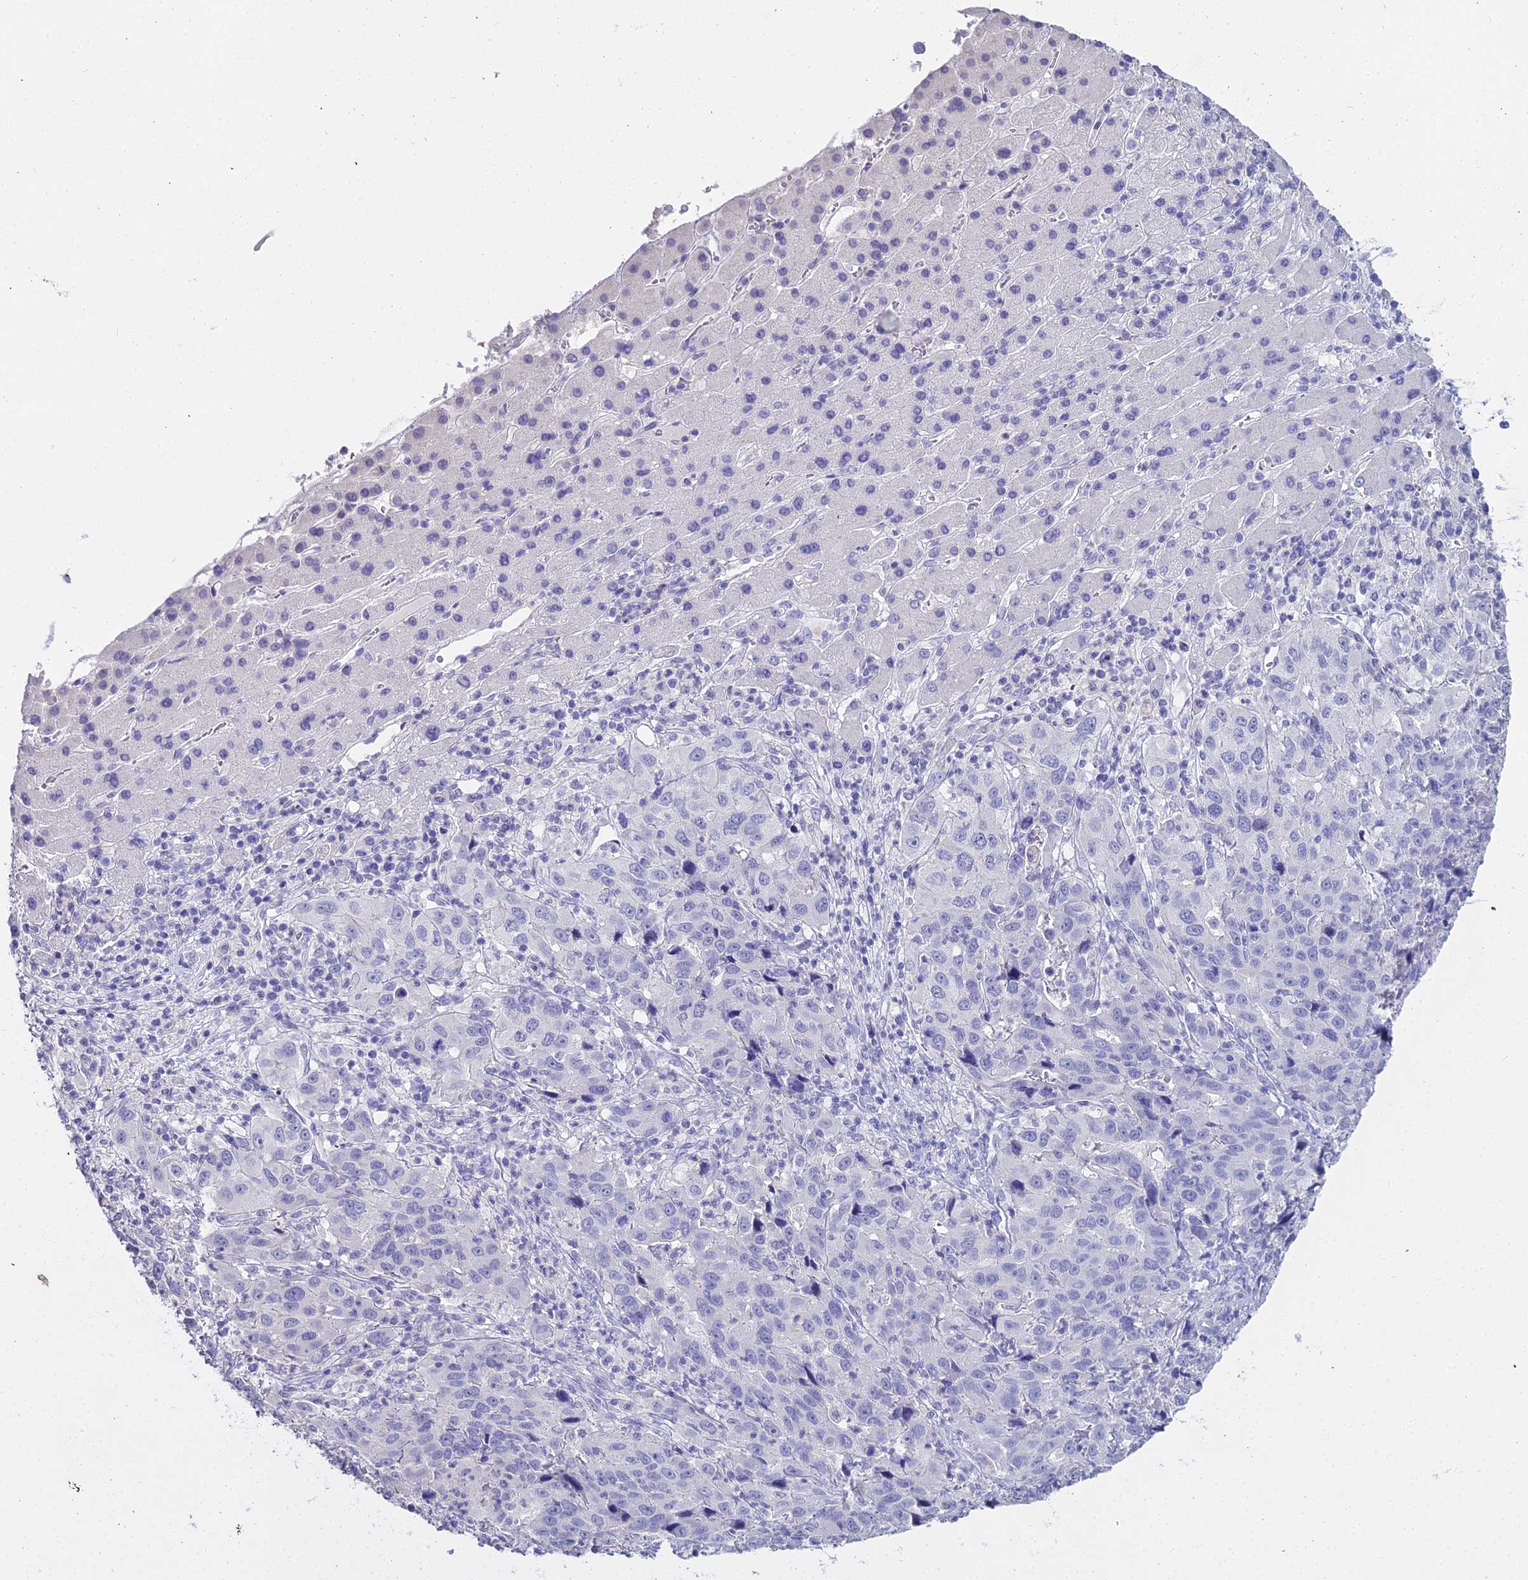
{"staining": {"intensity": "negative", "quantity": "none", "location": "none"}, "tissue": "liver cancer", "cell_type": "Tumor cells", "image_type": "cancer", "snomed": [{"axis": "morphology", "description": "Carcinoma, Hepatocellular, NOS"}, {"axis": "topography", "description": "Liver"}], "caption": "Hepatocellular carcinoma (liver) was stained to show a protein in brown. There is no significant staining in tumor cells. (Brightfield microscopy of DAB (3,3'-diaminobenzidine) immunohistochemistry at high magnification).", "gene": "S100A7", "patient": {"sex": "male", "age": 63}}